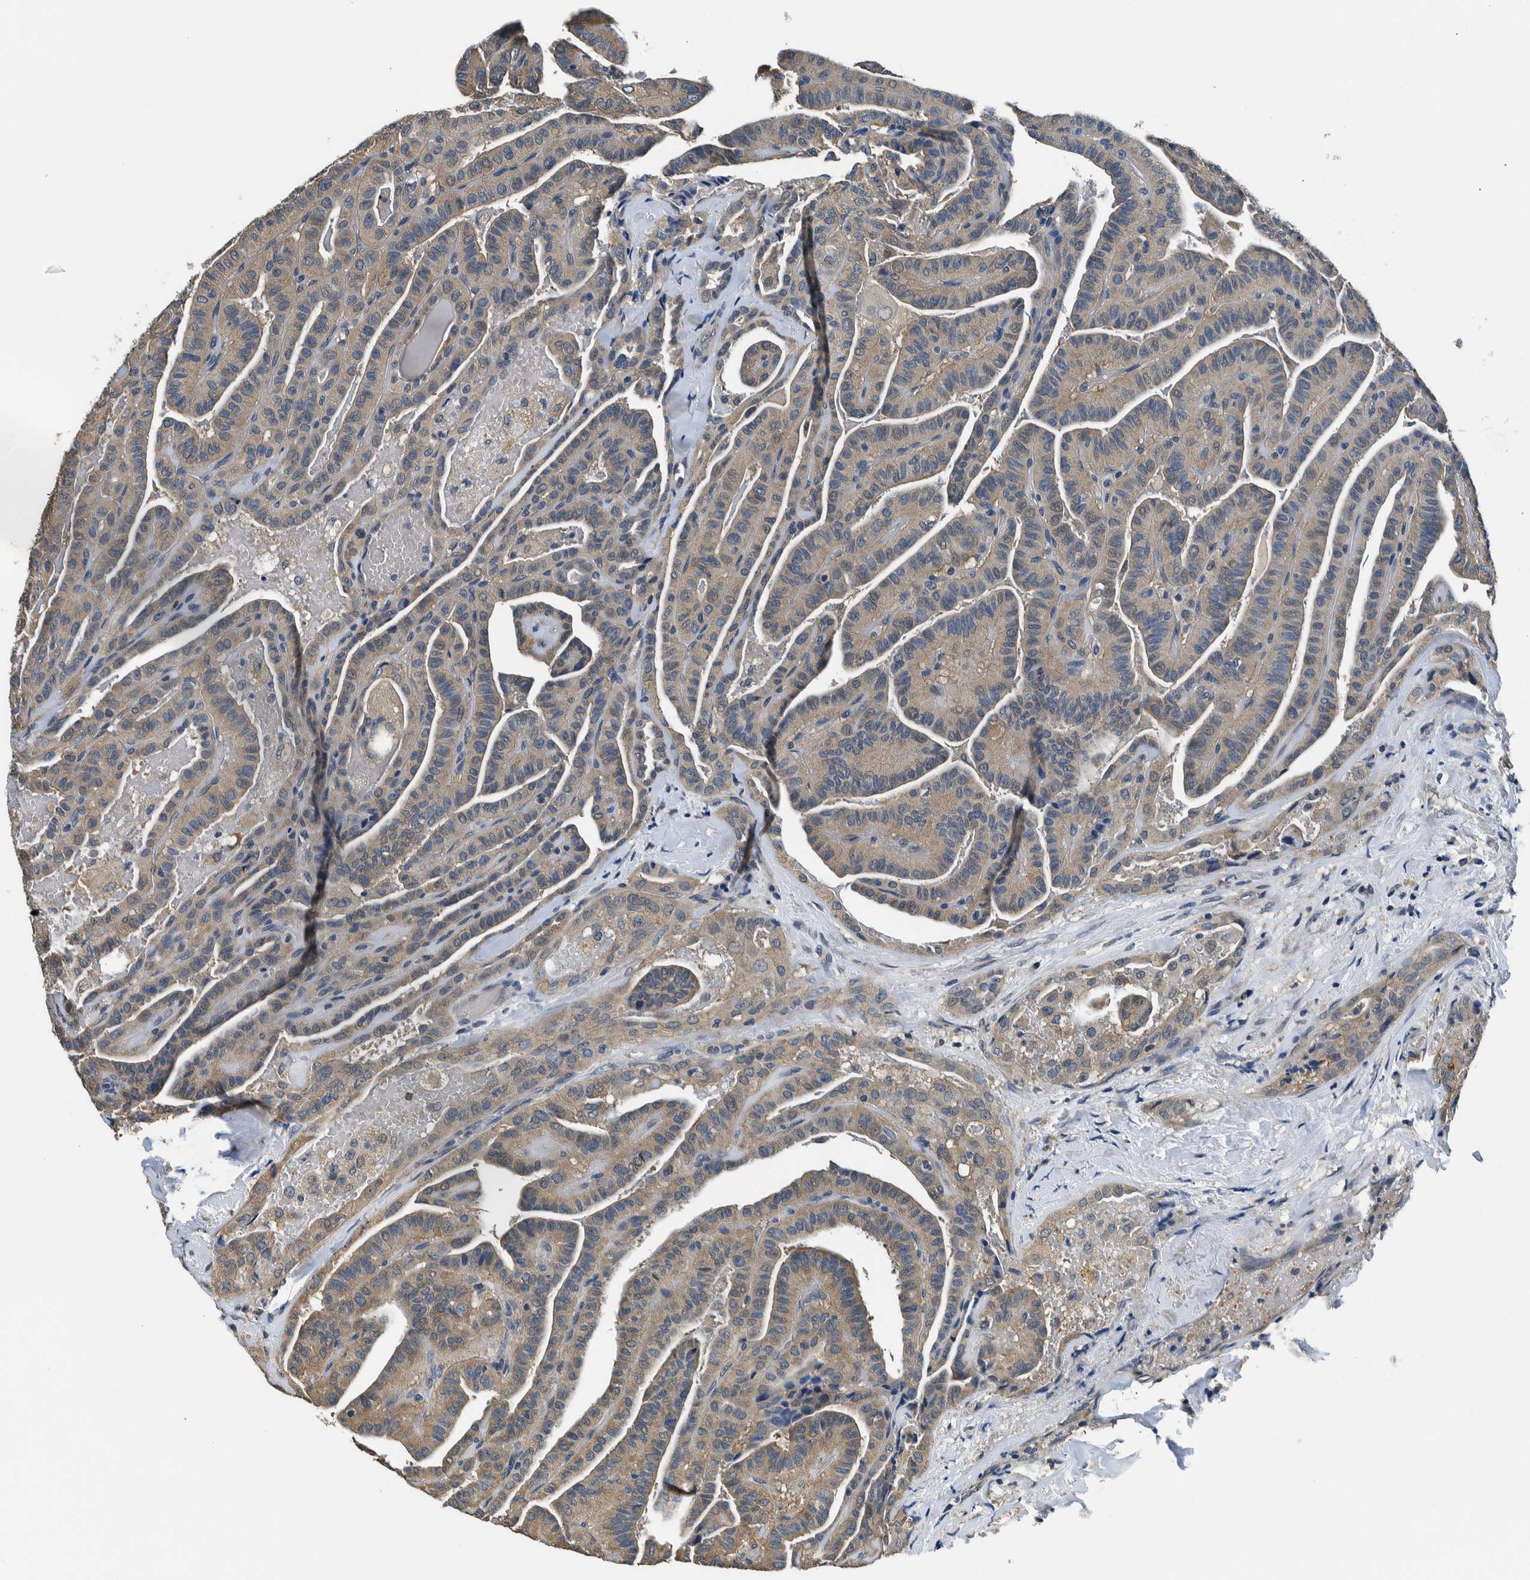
{"staining": {"intensity": "weak", "quantity": ">75%", "location": "cytoplasmic/membranous"}, "tissue": "thyroid cancer", "cell_type": "Tumor cells", "image_type": "cancer", "snomed": [{"axis": "morphology", "description": "Papillary adenocarcinoma, NOS"}, {"axis": "topography", "description": "Thyroid gland"}], "caption": "The histopathology image reveals staining of thyroid papillary adenocarcinoma, revealing weak cytoplasmic/membranous protein staining (brown color) within tumor cells.", "gene": "NIBAN2", "patient": {"sex": "male", "age": 77}}